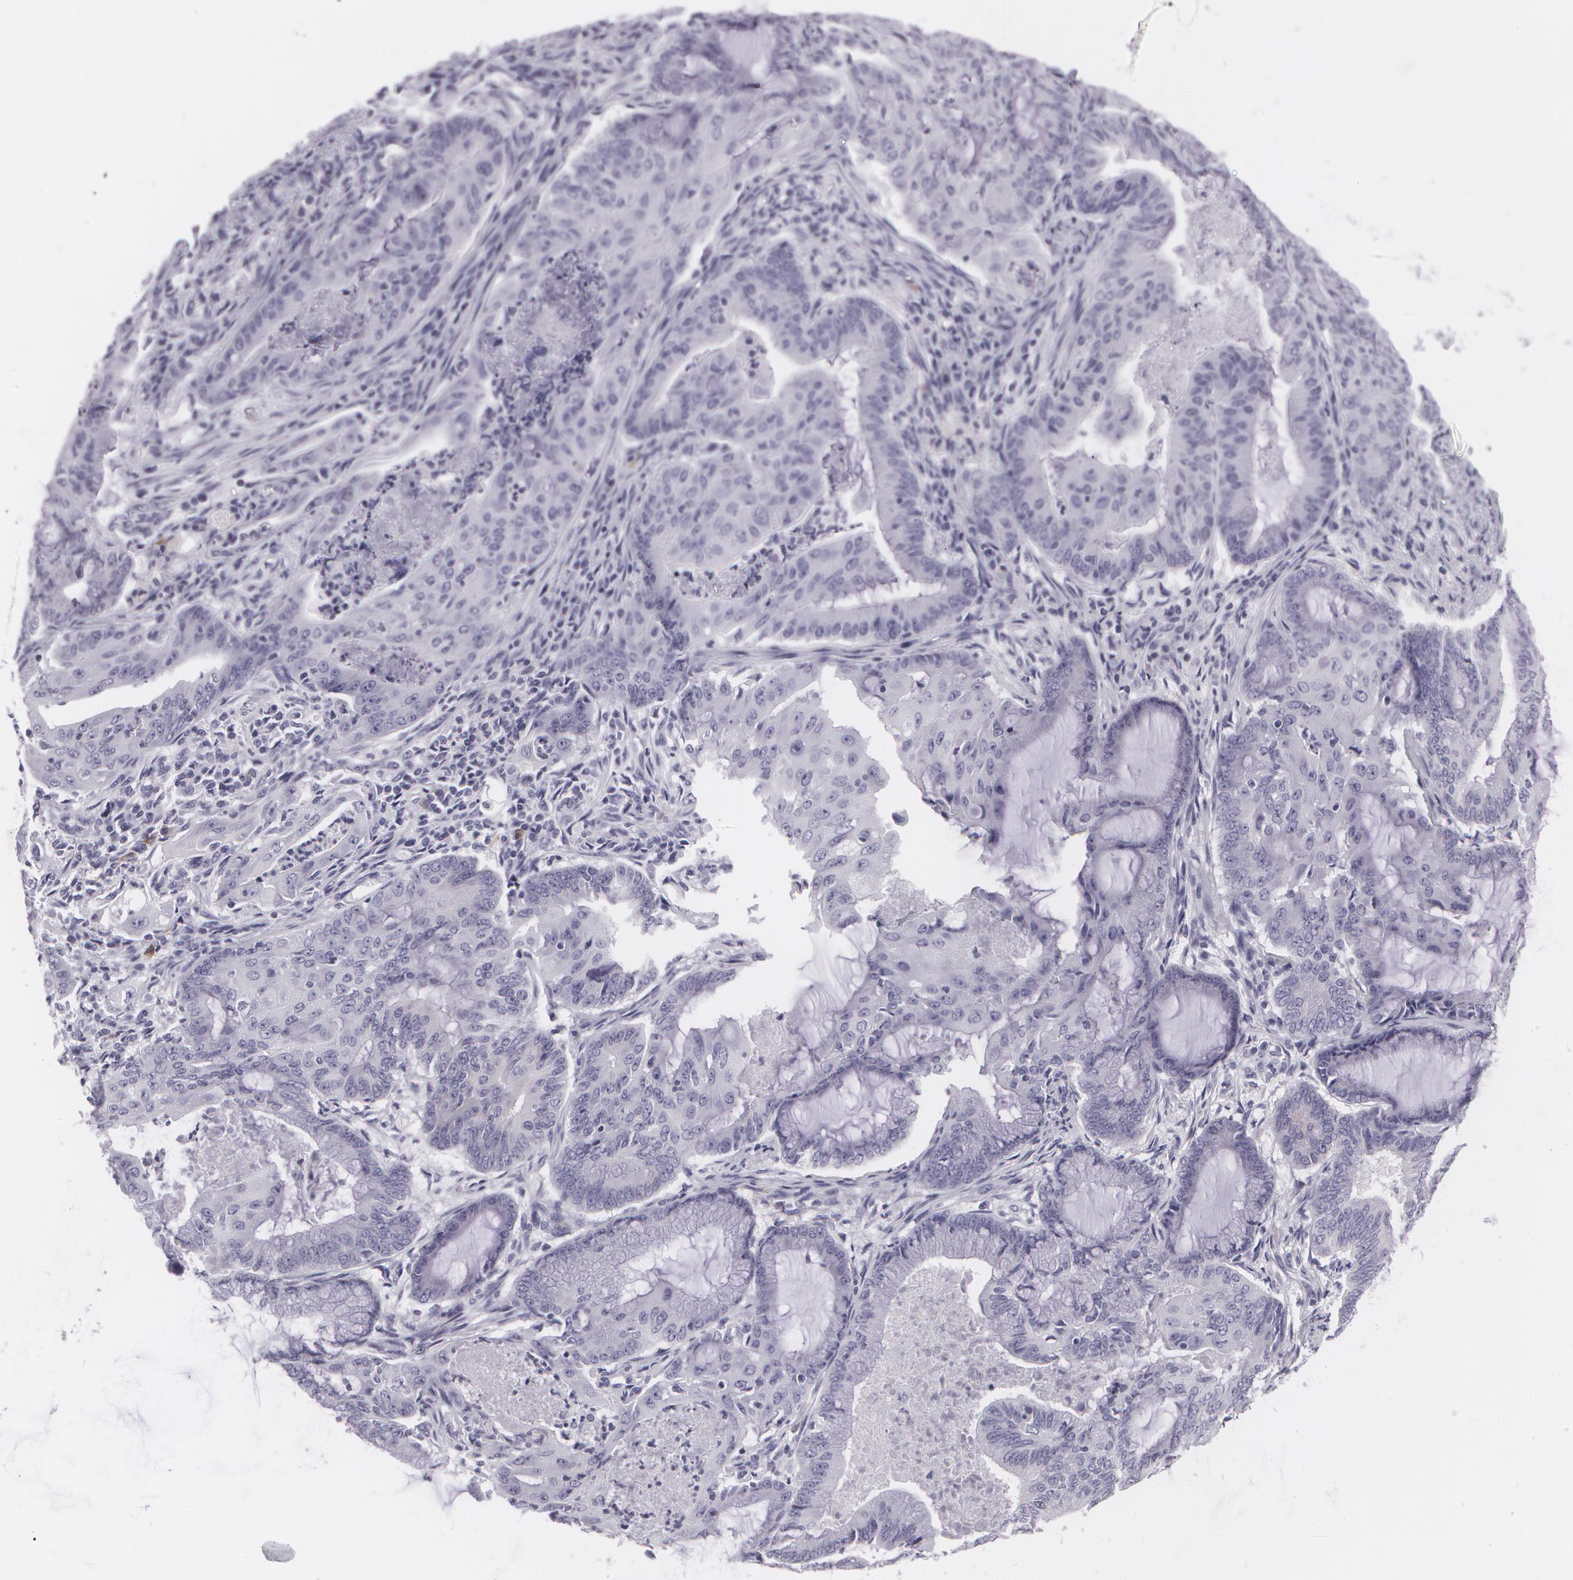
{"staining": {"intensity": "negative", "quantity": "none", "location": "none"}, "tissue": "endometrial cancer", "cell_type": "Tumor cells", "image_type": "cancer", "snomed": [{"axis": "morphology", "description": "Adenocarcinoma, NOS"}, {"axis": "topography", "description": "Endometrium"}], "caption": "Tumor cells are negative for protein expression in human endometrial adenocarcinoma. (Stains: DAB (3,3'-diaminobenzidine) immunohistochemistry with hematoxylin counter stain, Microscopy: brightfield microscopy at high magnification).", "gene": "MAP2", "patient": {"sex": "female", "age": 63}}